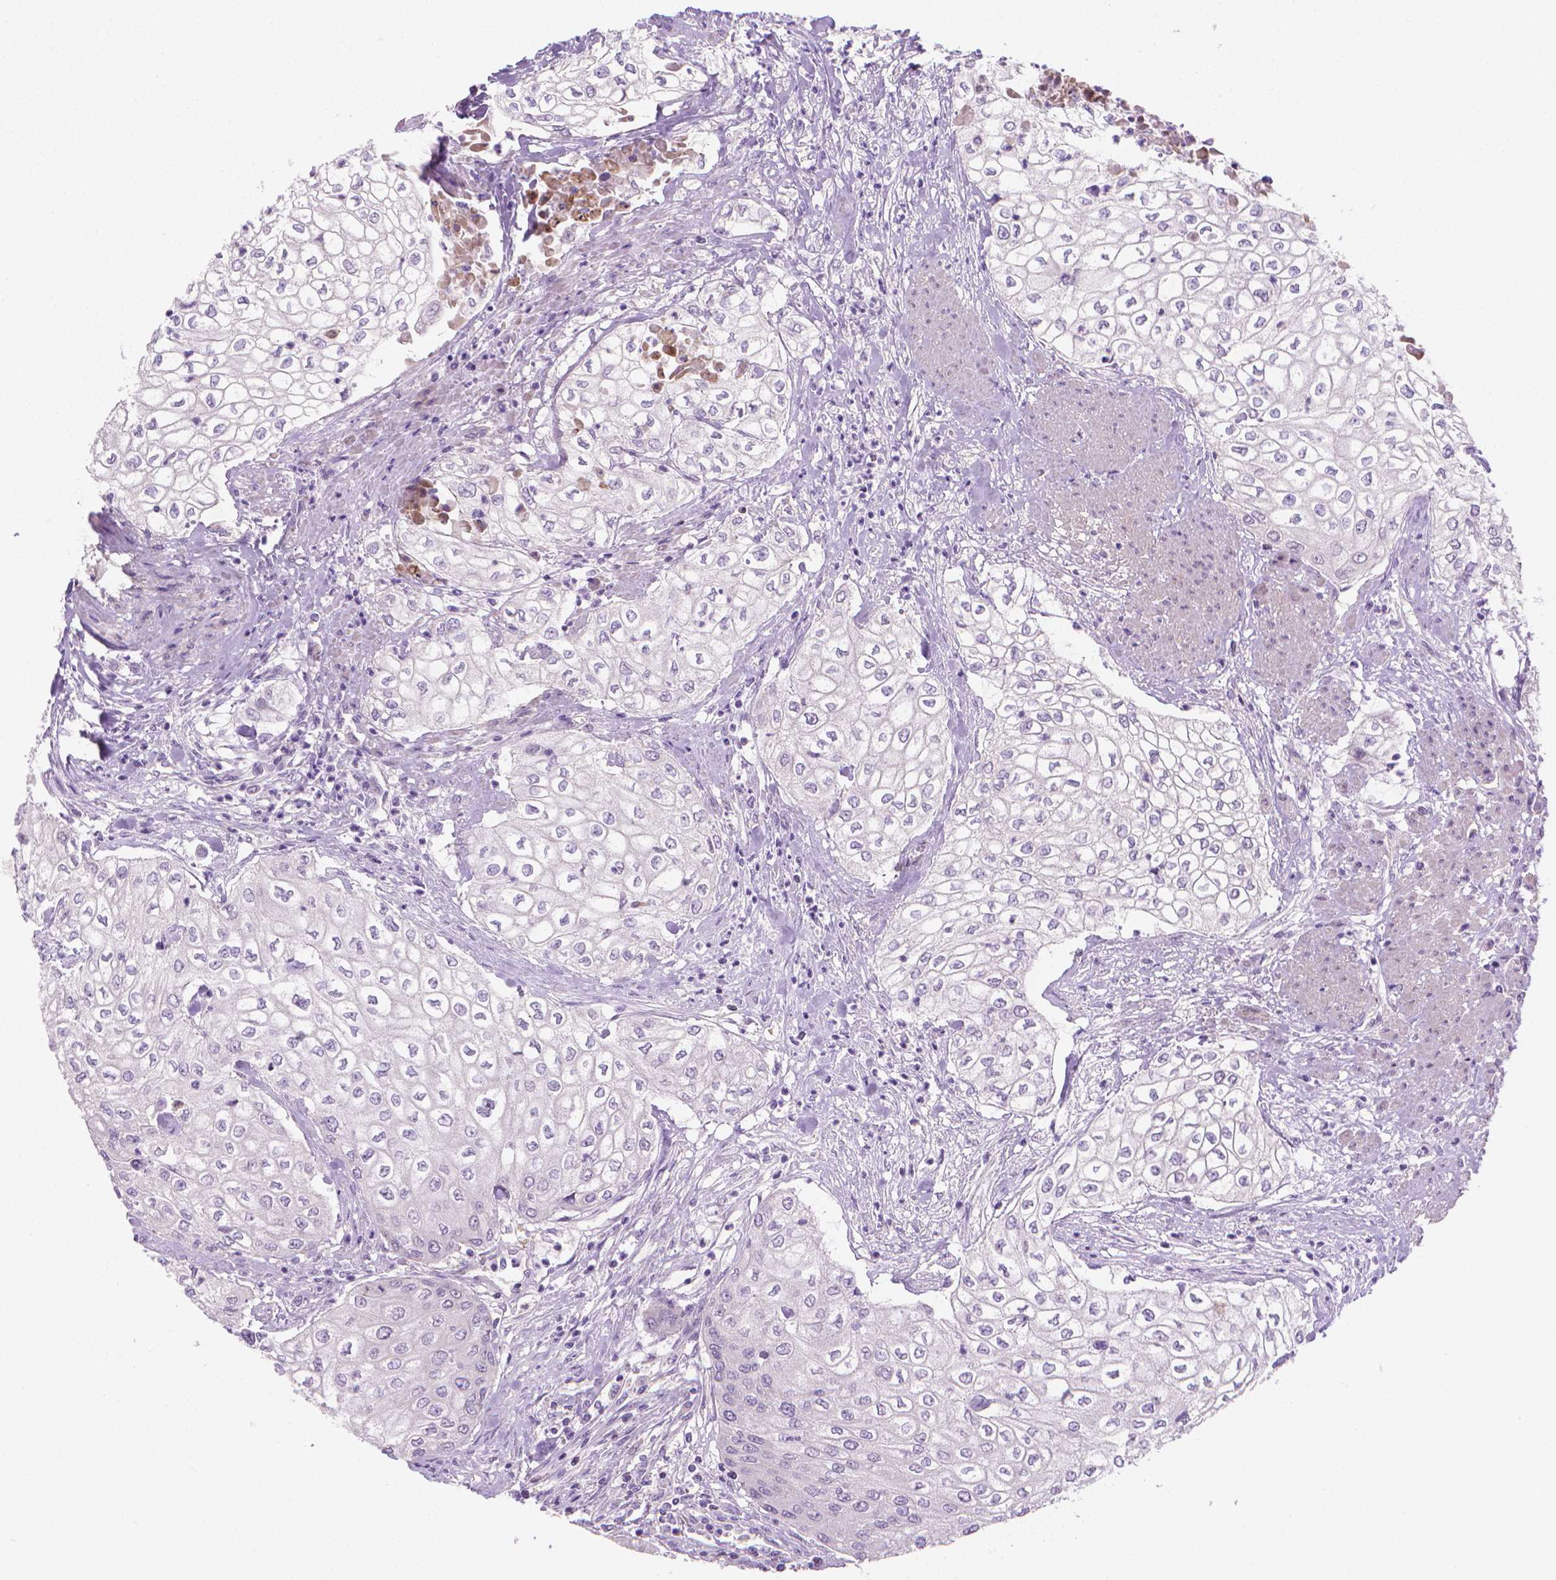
{"staining": {"intensity": "negative", "quantity": "none", "location": "none"}, "tissue": "urothelial cancer", "cell_type": "Tumor cells", "image_type": "cancer", "snomed": [{"axis": "morphology", "description": "Urothelial carcinoma, High grade"}, {"axis": "topography", "description": "Urinary bladder"}], "caption": "DAB (3,3'-diaminobenzidine) immunohistochemical staining of human urothelial cancer reveals no significant expression in tumor cells.", "gene": "GSDMA", "patient": {"sex": "male", "age": 62}}